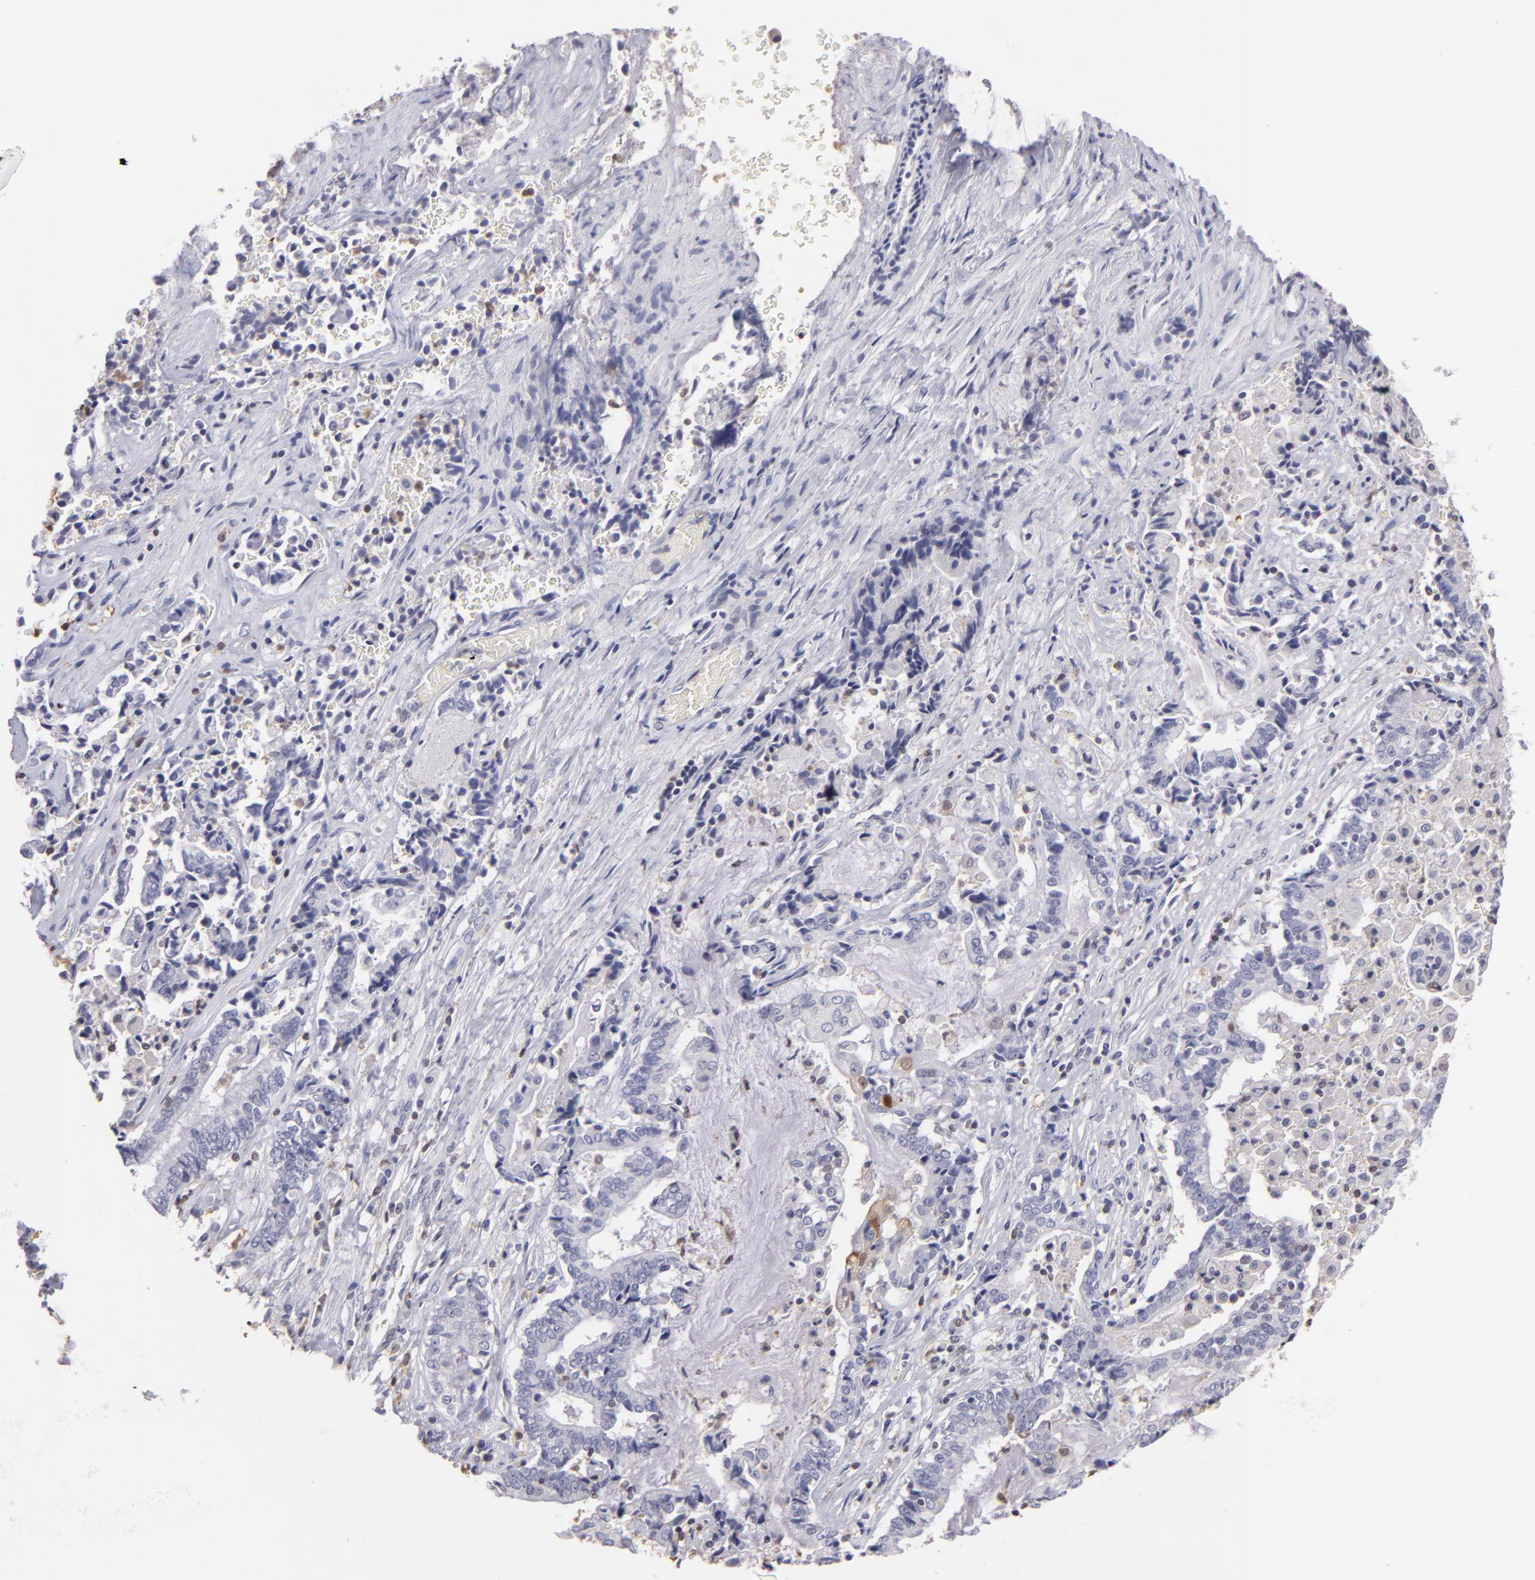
{"staining": {"intensity": "weak", "quantity": "<25%", "location": "cytoplasmic/membranous"}, "tissue": "liver cancer", "cell_type": "Tumor cells", "image_type": "cancer", "snomed": [{"axis": "morphology", "description": "Cholangiocarcinoma"}, {"axis": "topography", "description": "Liver"}], "caption": "Liver cancer stained for a protein using IHC displays no staining tumor cells.", "gene": "S100A2", "patient": {"sex": "male", "age": 57}}